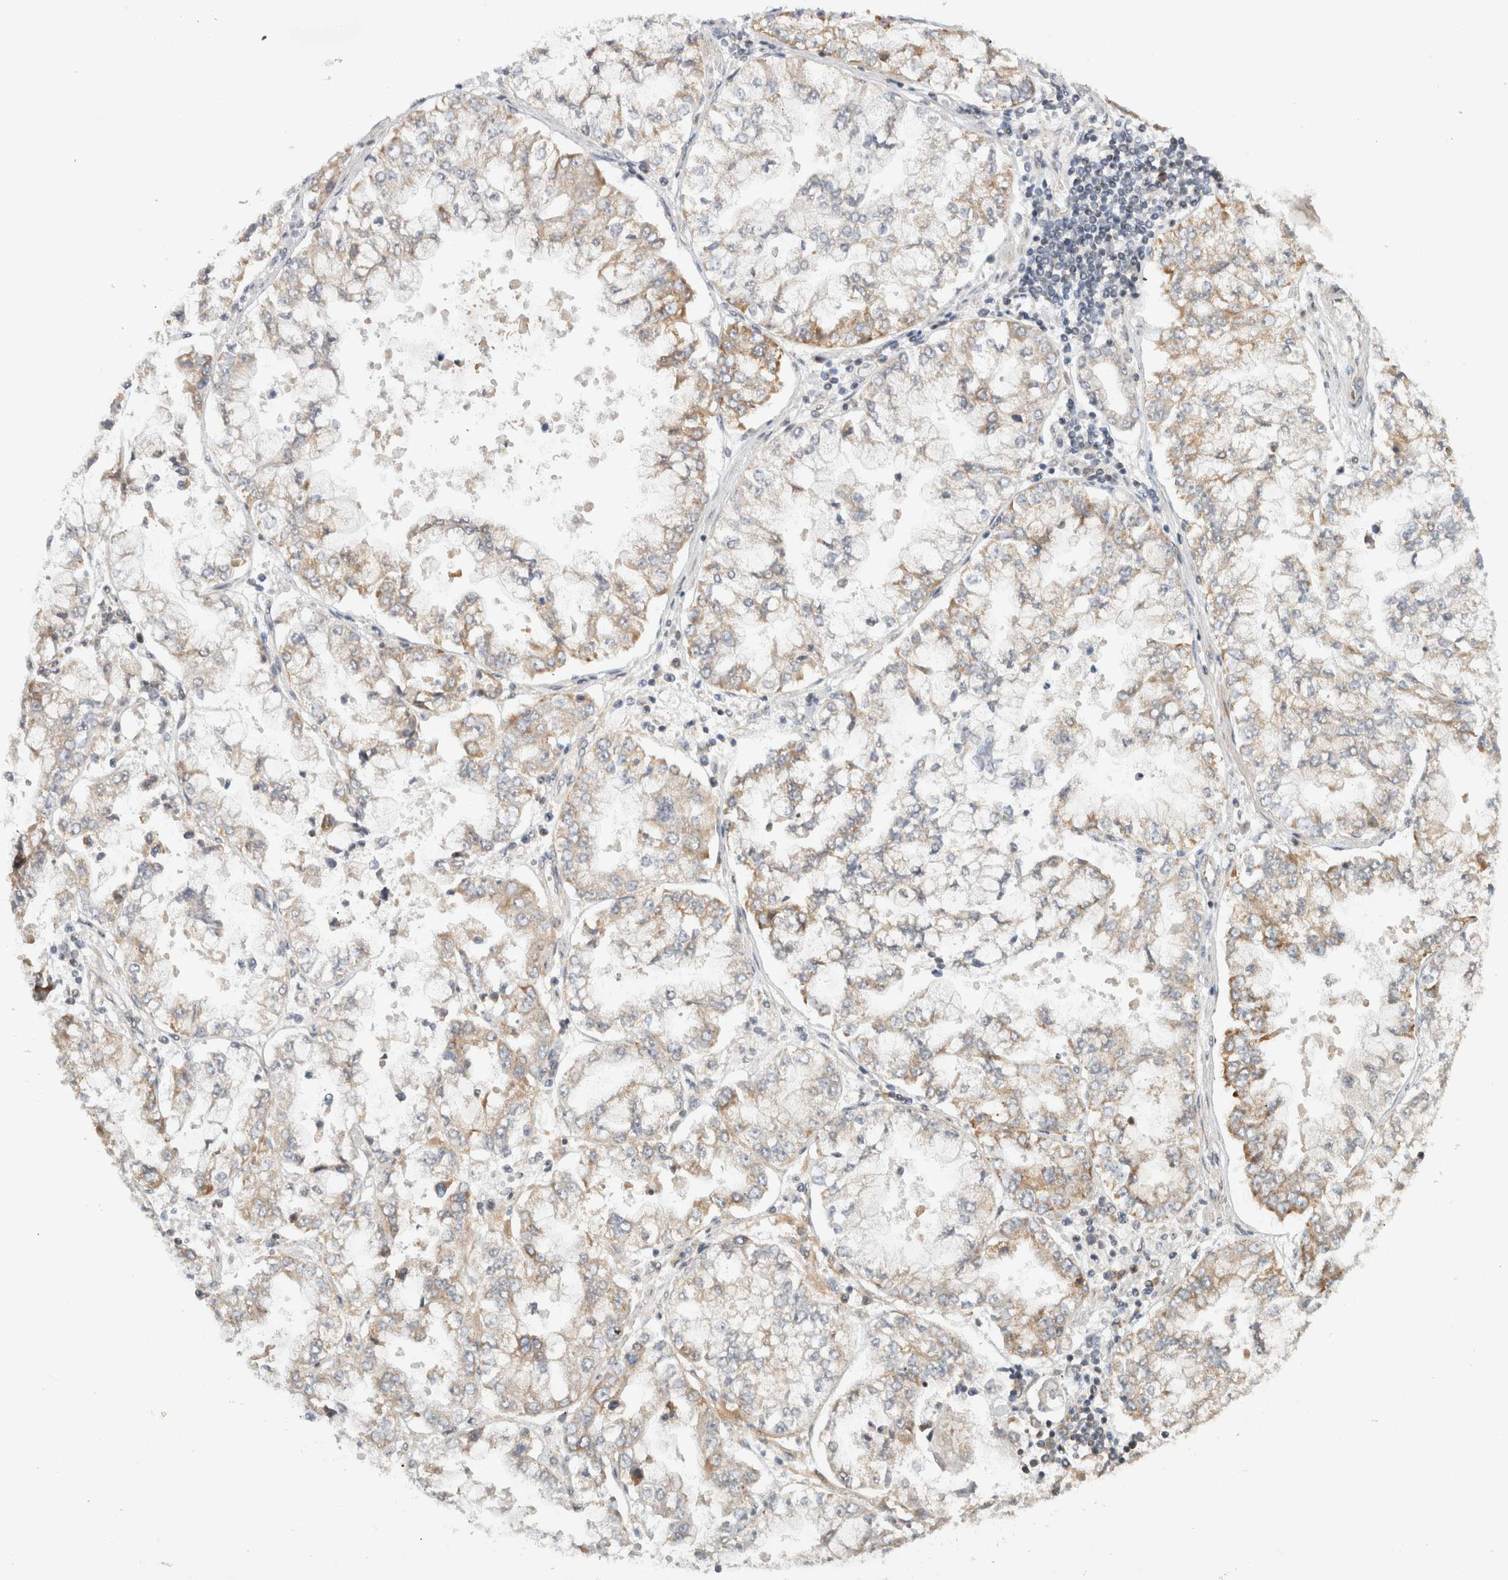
{"staining": {"intensity": "weak", "quantity": "25%-75%", "location": "cytoplasmic/membranous"}, "tissue": "stomach cancer", "cell_type": "Tumor cells", "image_type": "cancer", "snomed": [{"axis": "morphology", "description": "Adenocarcinoma, NOS"}, {"axis": "topography", "description": "Stomach"}], "caption": "Immunohistochemistry image of stomach adenocarcinoma stained for a protein (brown), which reveals low levels of weak cytoplasmic/membranous staining in about 25%-75% of tumor cells.", "gene": "CMC2", "patient": {"sex": "male", "age": 76}}